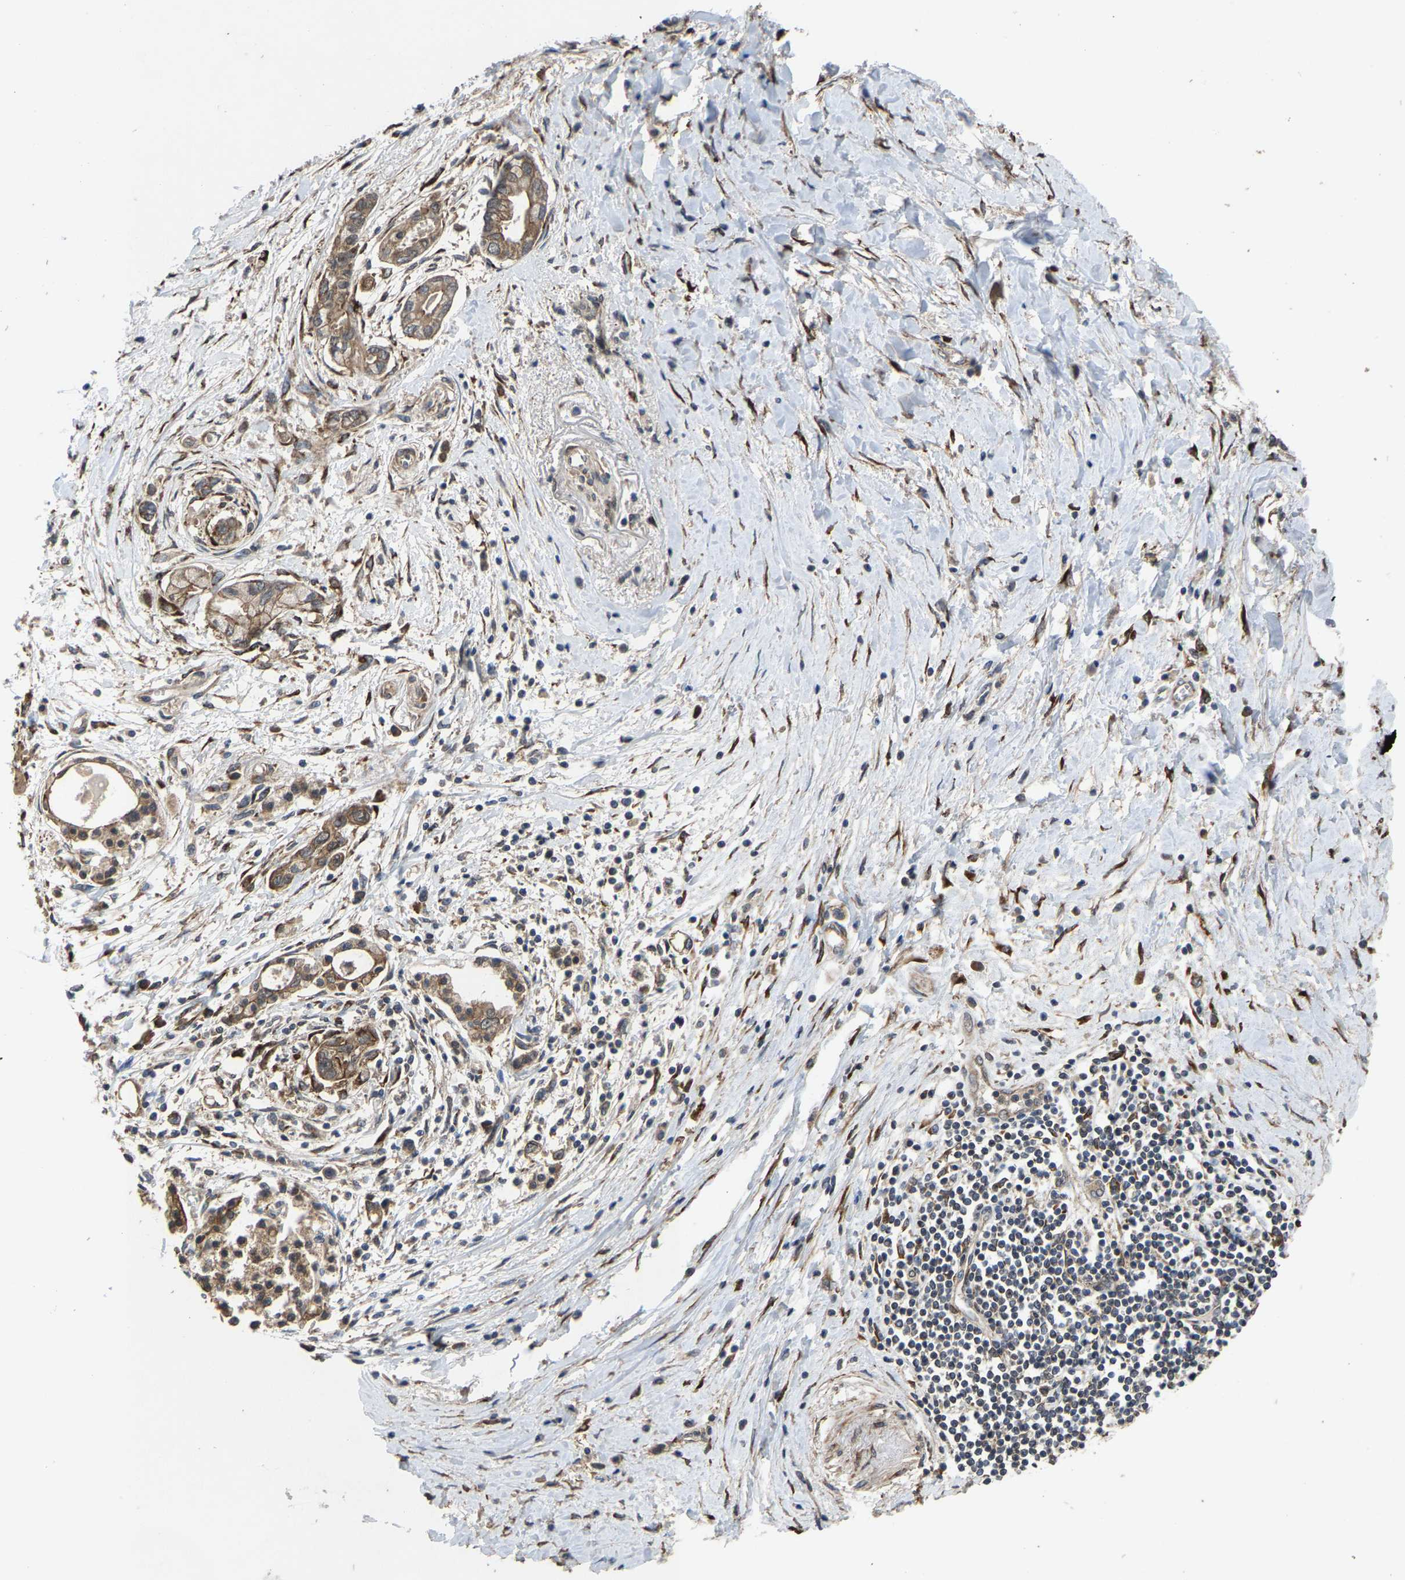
{"staining": {"intensity": "moderate", "quantity": ">75%", "location": "cytoplasmic/membranous"}, "tissue": "pancreatic cancer", "cell_type": "Tumor cells", "image_type": "cancer", "snomed": [{"axis": "morphology", "description": "Adenocarcinoma, NOS"}, {"axis": "topography", "description": "Pancreas"}], "caption": "Protein staining exhibits moderate cytoplasmic/membranous positivity in approximately >75% of tumor cells in pancreatic cancer.", "gene": "PDP1", "patient": {"sex": "male", "age": 59}}